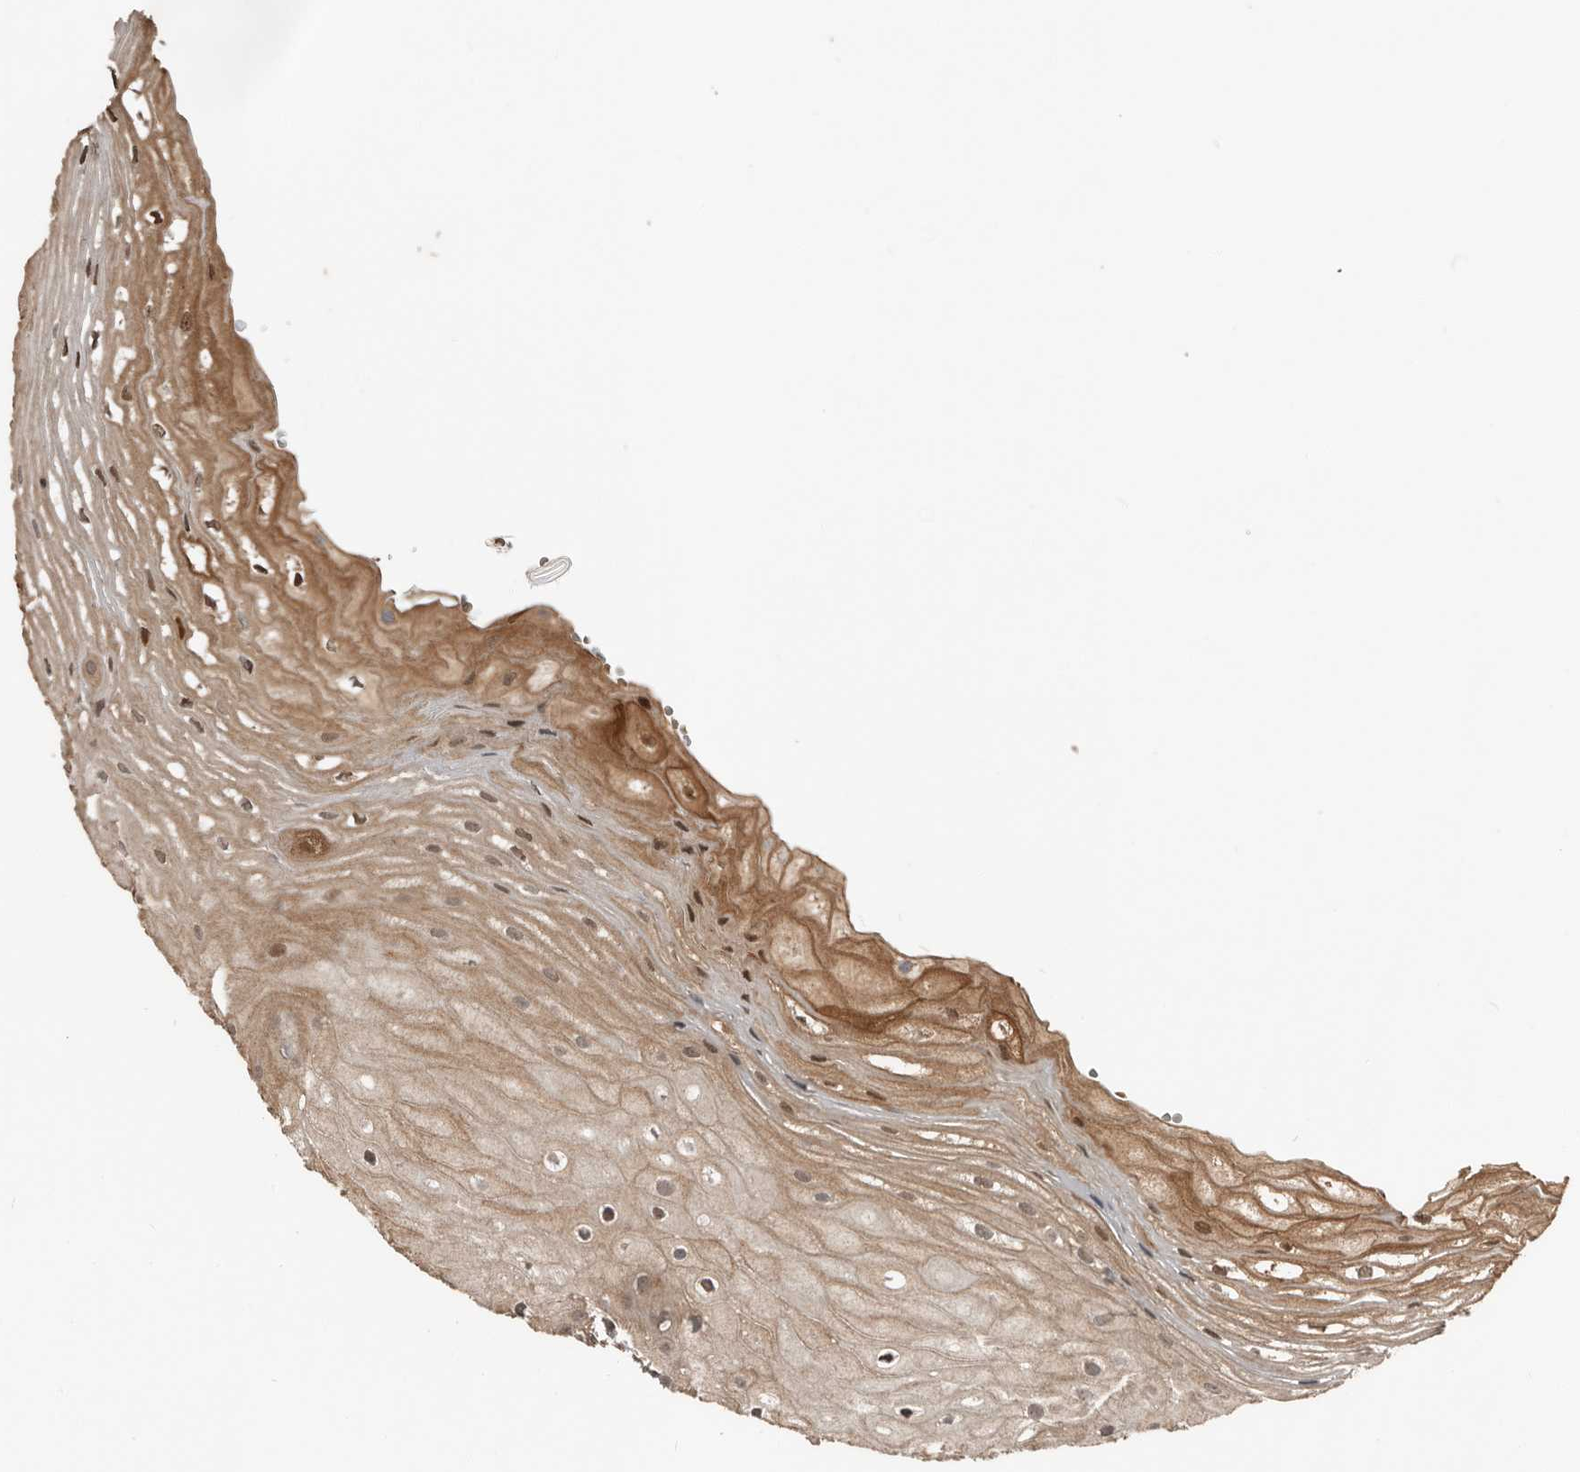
{"staining": {"intensity": "moderate", "quantity": ">75%", "location": "cytoplasmic/membranous,nuclear"}, "tissue": "oral mucosa", "cell_type": "Squamous epithelial cells", "image_type": "normal", "snomed": [{"axis": "morphology", "description": "Normal tissue, NOS"}, {"axis": "topography", "description": "Oral tissue"}], "caption": "A medium amount of moderate cytoplasmic/membranous,nuclear staining is appreciated in approximately >75% of squamous epithelial cells in benign oral mucosa.", "gene": "YOD1", "patient": {"sex": "male", "age": 52}}